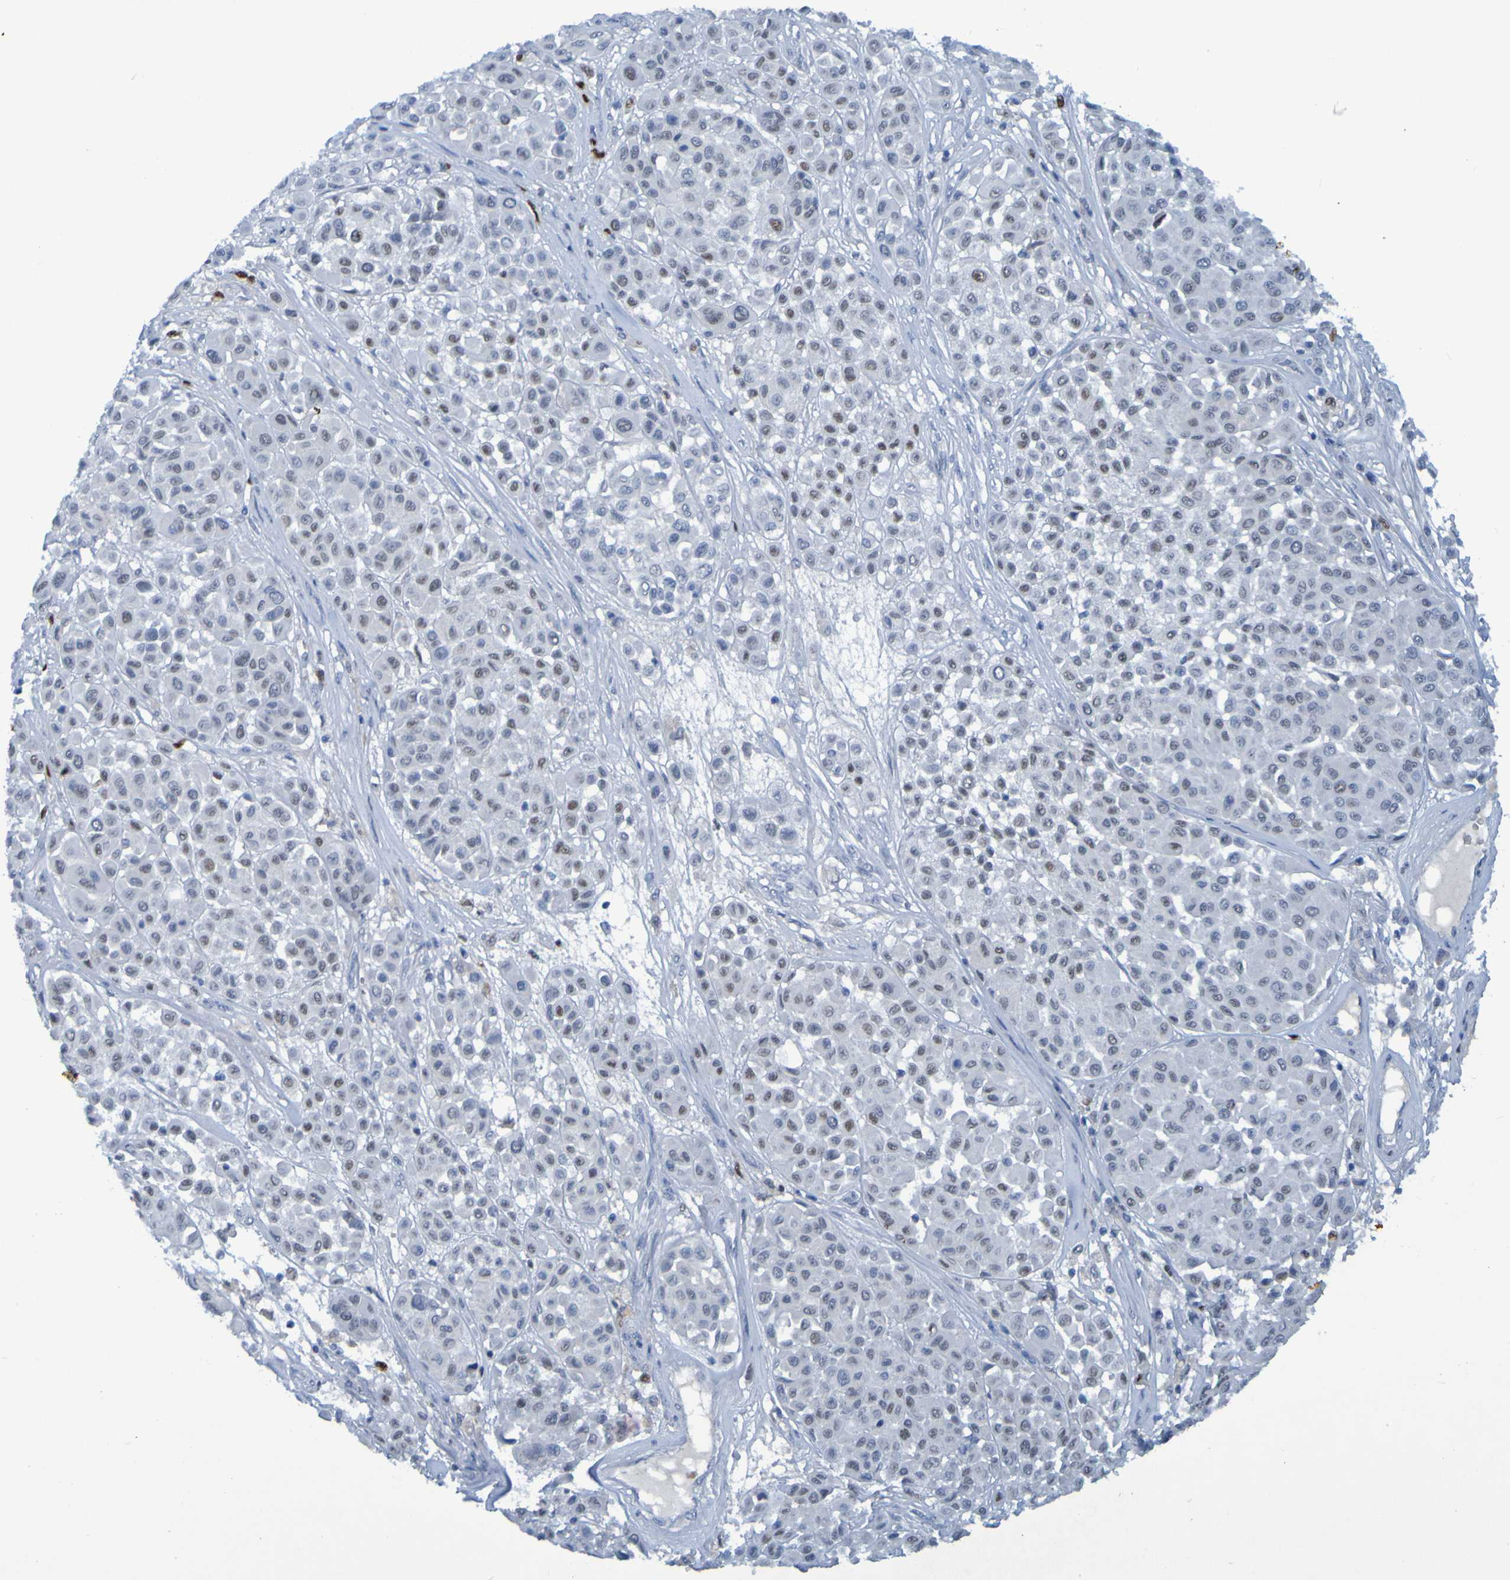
{"staining": {"intensity": "negative", "quantity": "none", "location": "none"}, "tissue": "melanoma", "cell_type": "Tumor cells", "image_type": "cancer", "snomed": [{"axis": "morphology", "description": "Malignant melanoma, Metastatic site"}, {"axis": "topography", "description": "Soft tissue"}], "caption": "IHC of malignant melanoma (metastatic site) demonstrates no staining in tumor cells.", "gene": "USP36", "patient": {"sex": "male", "age": 41}}